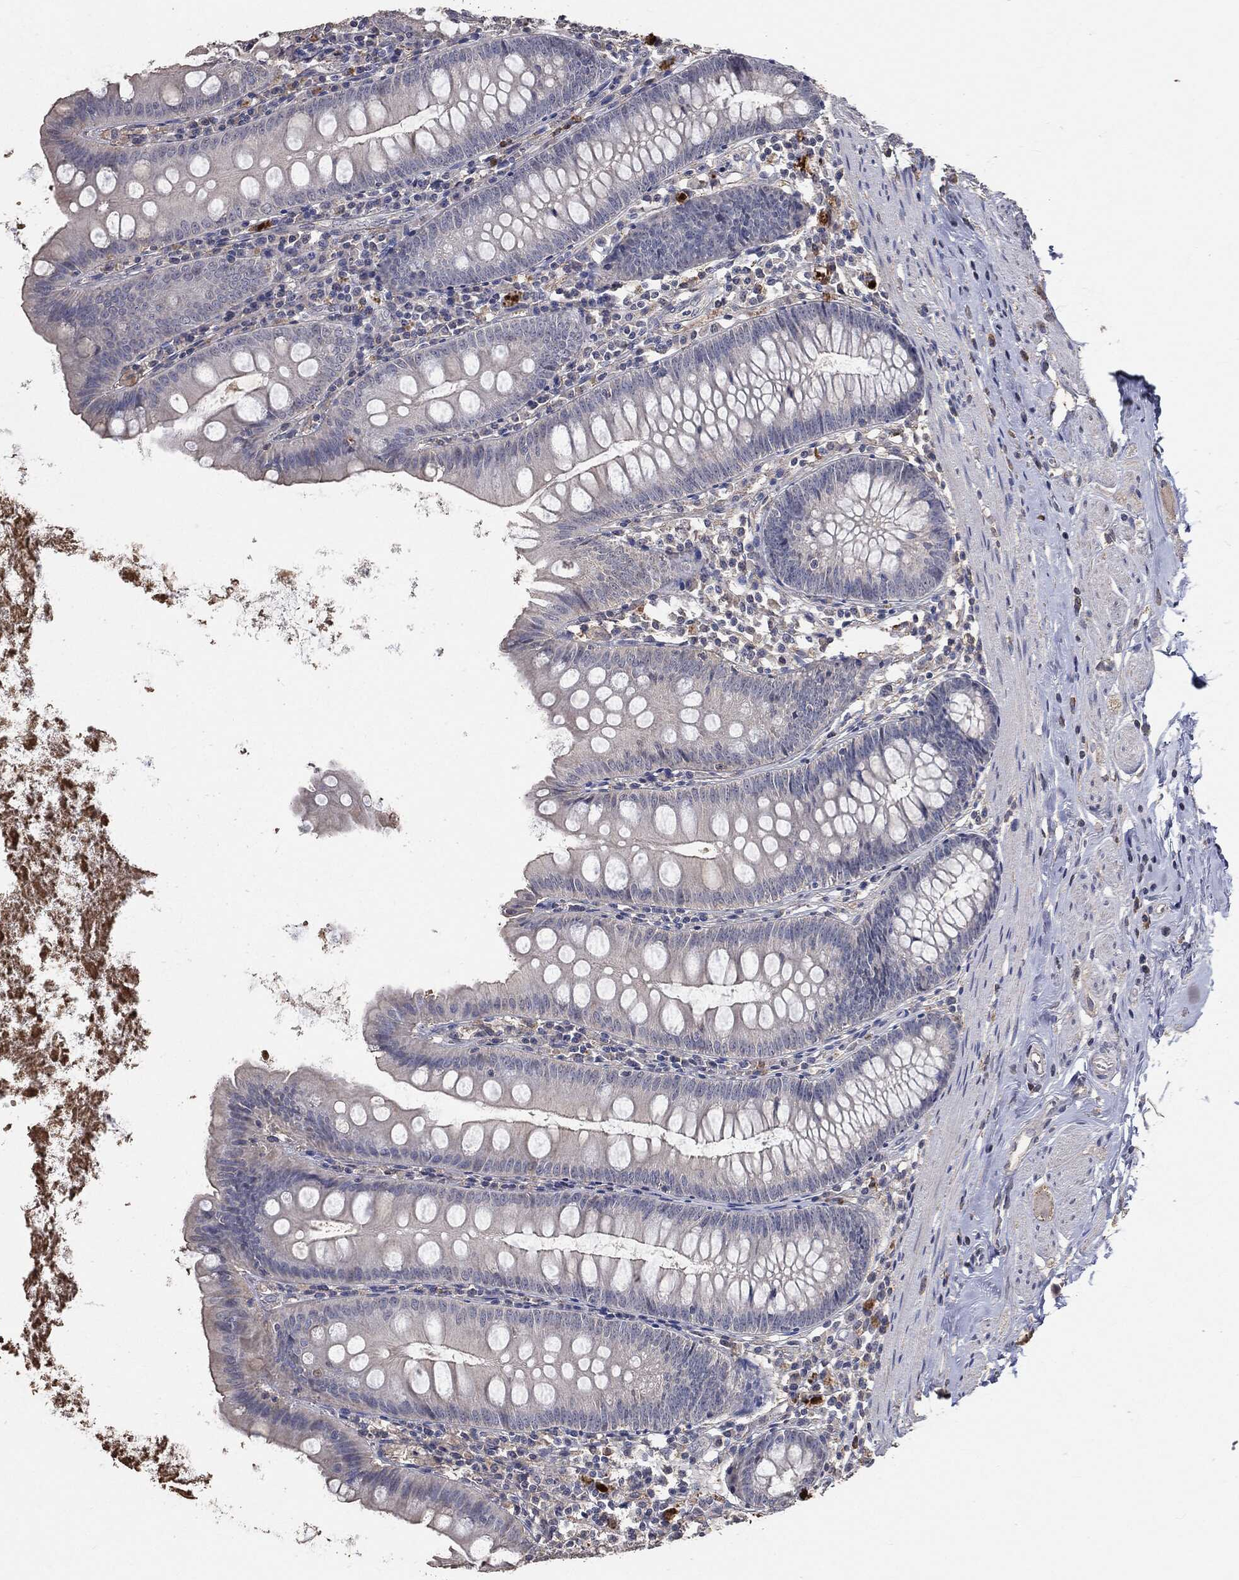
{"staining": {"intensity": "negative", "quantity": "none", "location": "none"}, "tissue": "appendix", "cell_type": "Glandular cells", "image_type": "normal", "snomed": [{"axis": "morphology", "description": "Normal tissue, NOS"}, {"axis": "topography", "description": "Appendix"}], "caption": "Human appendix stained for a protein using immunohistochemistry (IHC) reveals no positivity in glandular cells.", "gene": "SNAP25", "patient": {"sex": "female", "age": 82}}